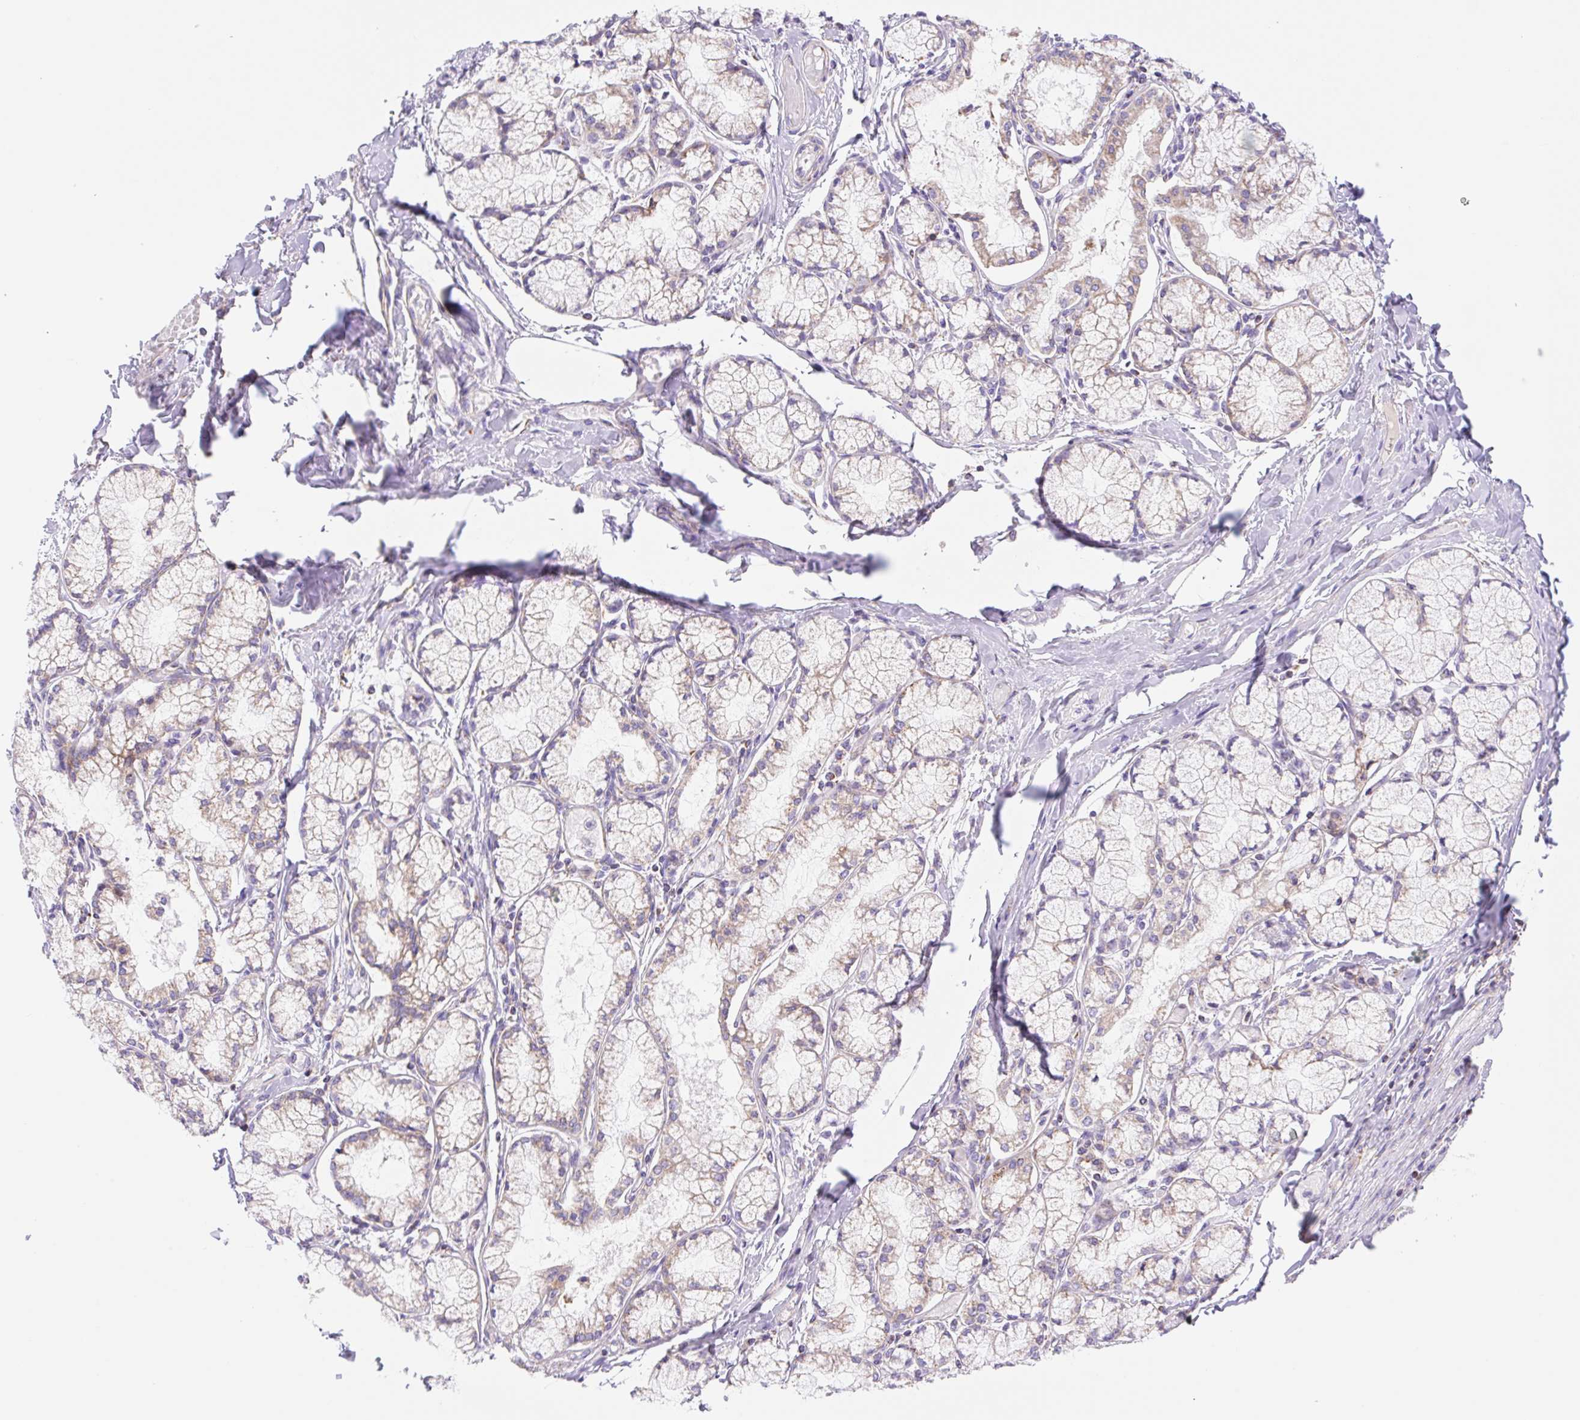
{"staining": {"intensity": "weak", "quantity": "25%-75%", "location": "cytoplasmic/membranous"}, "tissue": "pancreatic cancer", "cell_type": "Tumor cells", "image_type": "cancer", "snomed": [{"axis": "morphology", "description": "Adenocarcinoma, NOS"}, {"axis": "topography", "description": "Pancreas"}], "caption": "A brown stain labels weak cytoplasmic/membranous expression of a protein in human adenocarcinoma (pancreatic) tumor cells.", "gene": "ETNK2", "patient": {"sex": "female", "age": 50}}